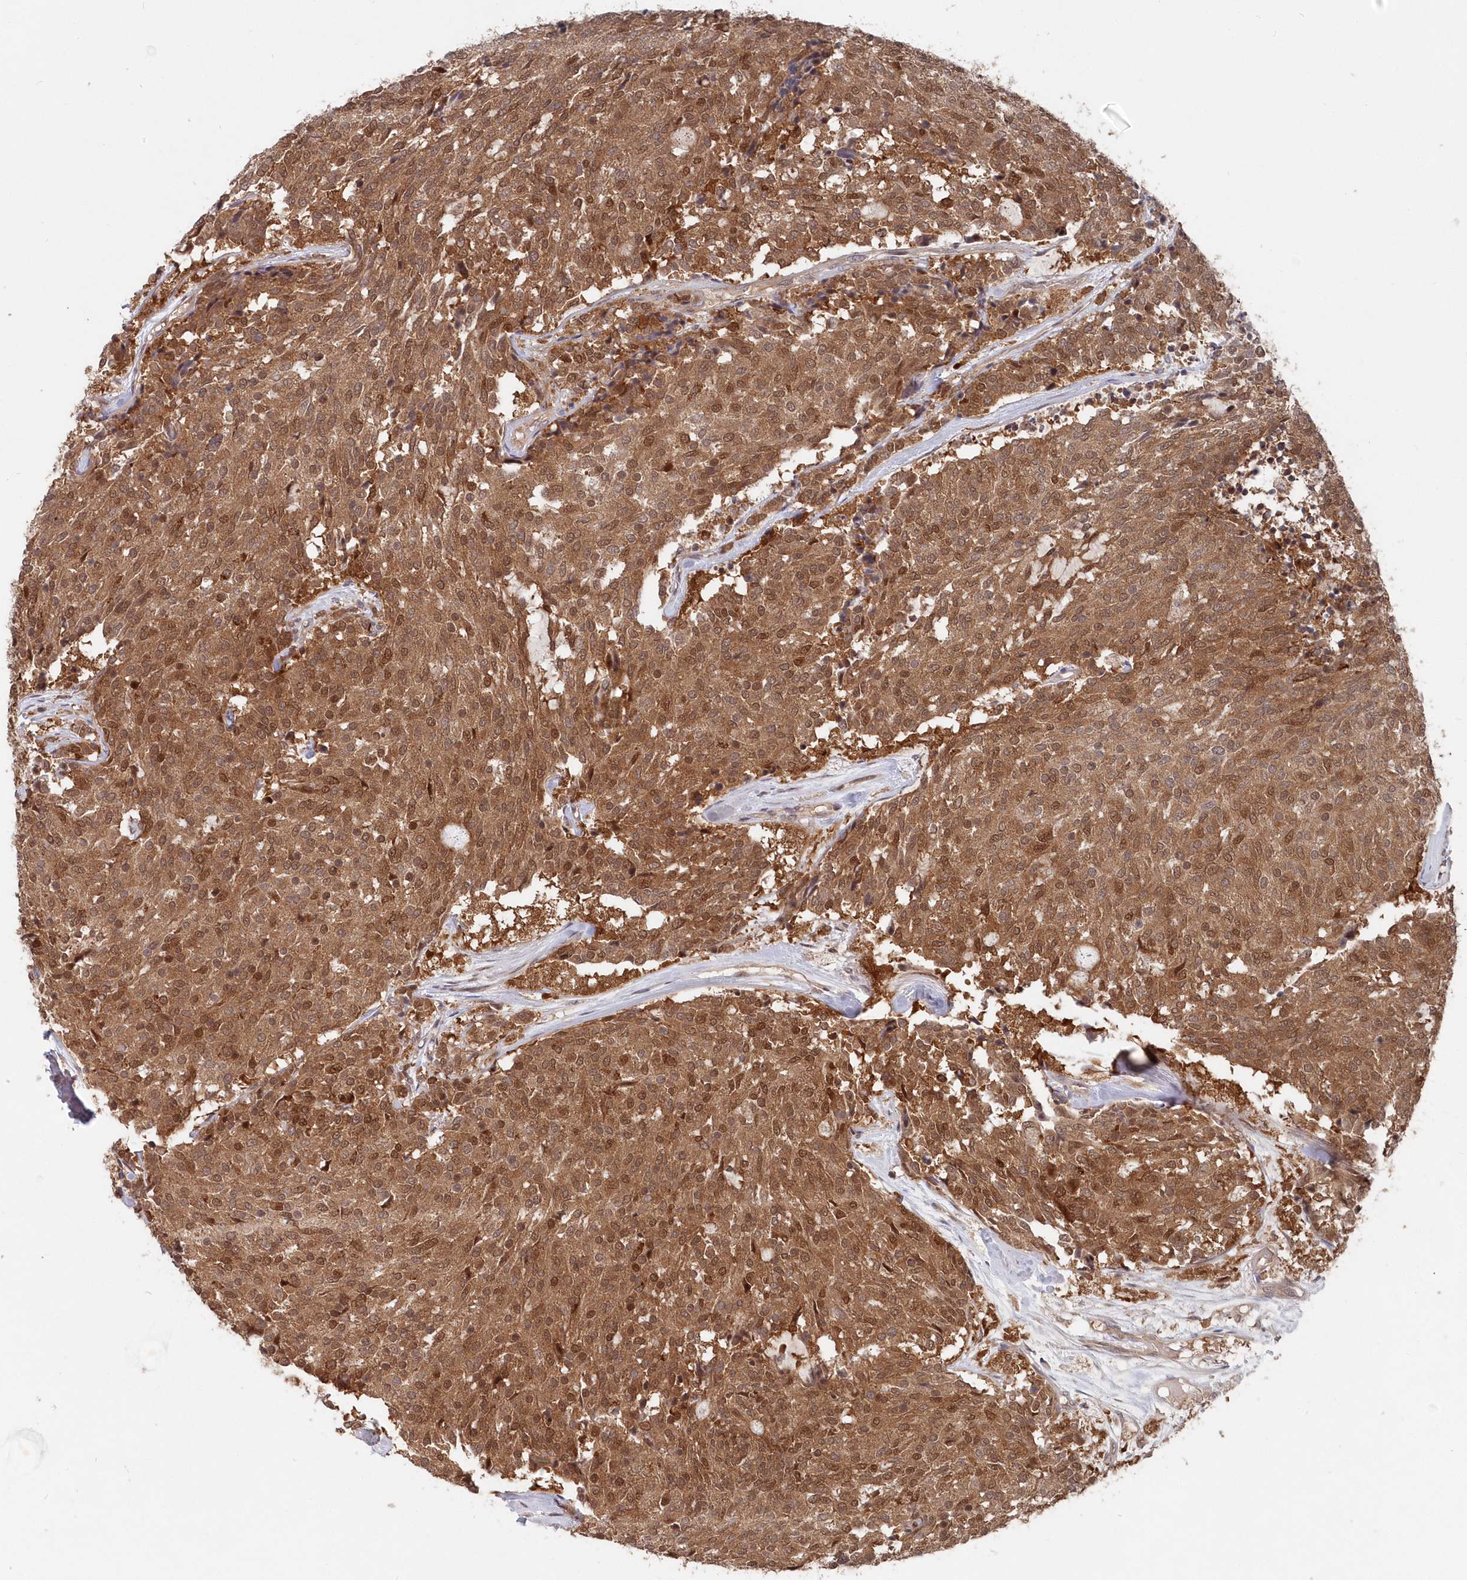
{"staining": {"intensity": "moderate", "quantity": ">75%", "location": "cytoplasmic/membranous,nuclear"}, "tissue": "carcinoid", "cell_type": "Tumor cells", "image_type": "cancer", "snomed": [{"axis": "morphology", "description": "Carcinoid, malignant, NOS"}, {"axis": "topography", "description": "Pancreas"}], "caption": "An image showing moderate cytoplasmic/membranous and nuclear staining in approximately >75% of tumor cells in carcinoid (malignant), as visualized by brown immunohistochemical staining.", "gene": "ABHD14B", "patient": {"sex": "female", "age": 54}}